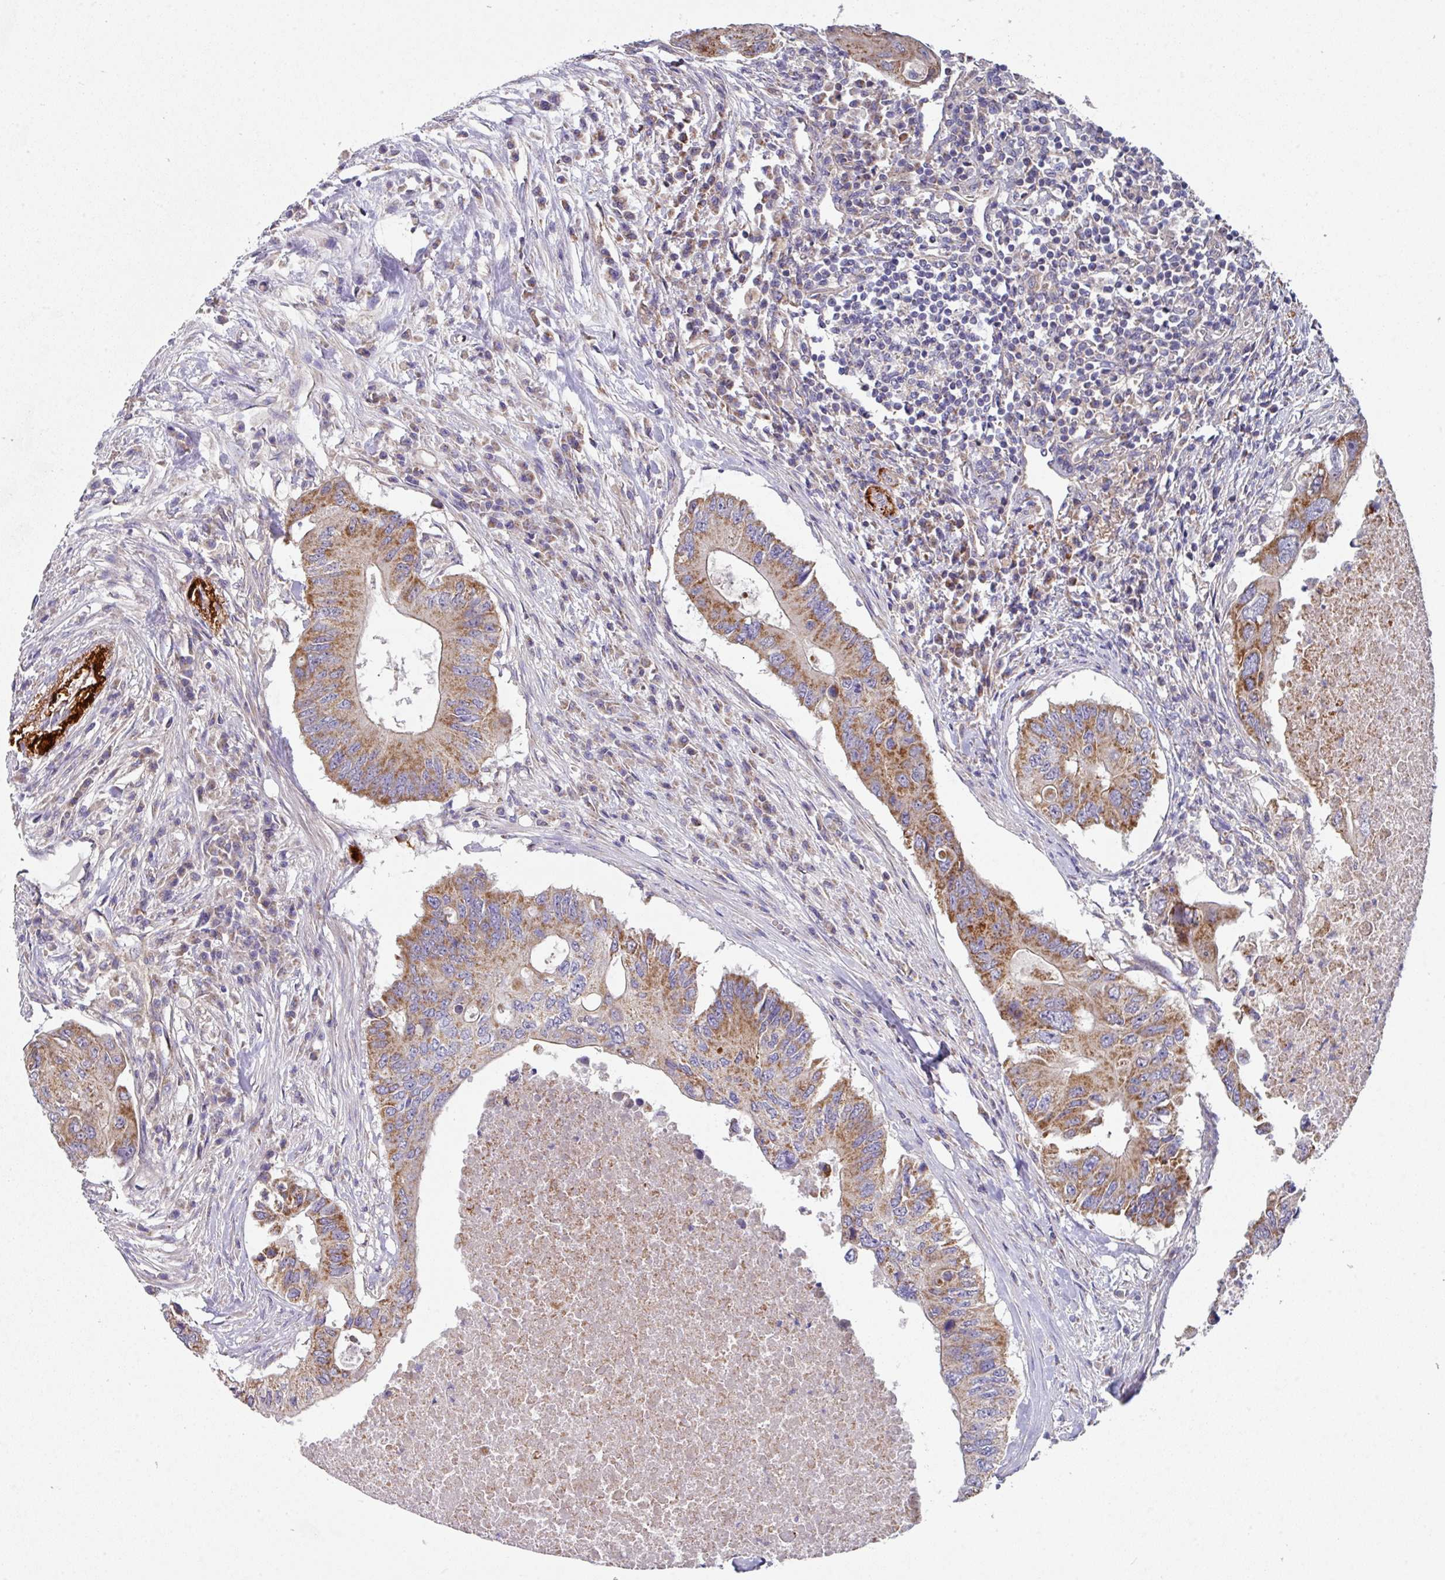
{"staining": {"intensity": "moderate", "quantity": ">75%", "location": "cytoplasmic/membranous"}, "tissue": "colorectal cancer", "cell_type": "Tumor cells", "image_type": "cancer", "snomed": [{"axis": "morphology", "description": "Adenocarcinoma, NOS"}, {"axis": "topography", "description": "Colon"}], "caption": "The immunohistochemical stain labels moderate cytoplasmic/membranous expression in tumor cells of adenocarcinoma (colorectal) tissue.", "gene": "DCAF12L2", "patient": {"sex": "male", "age": 71}}